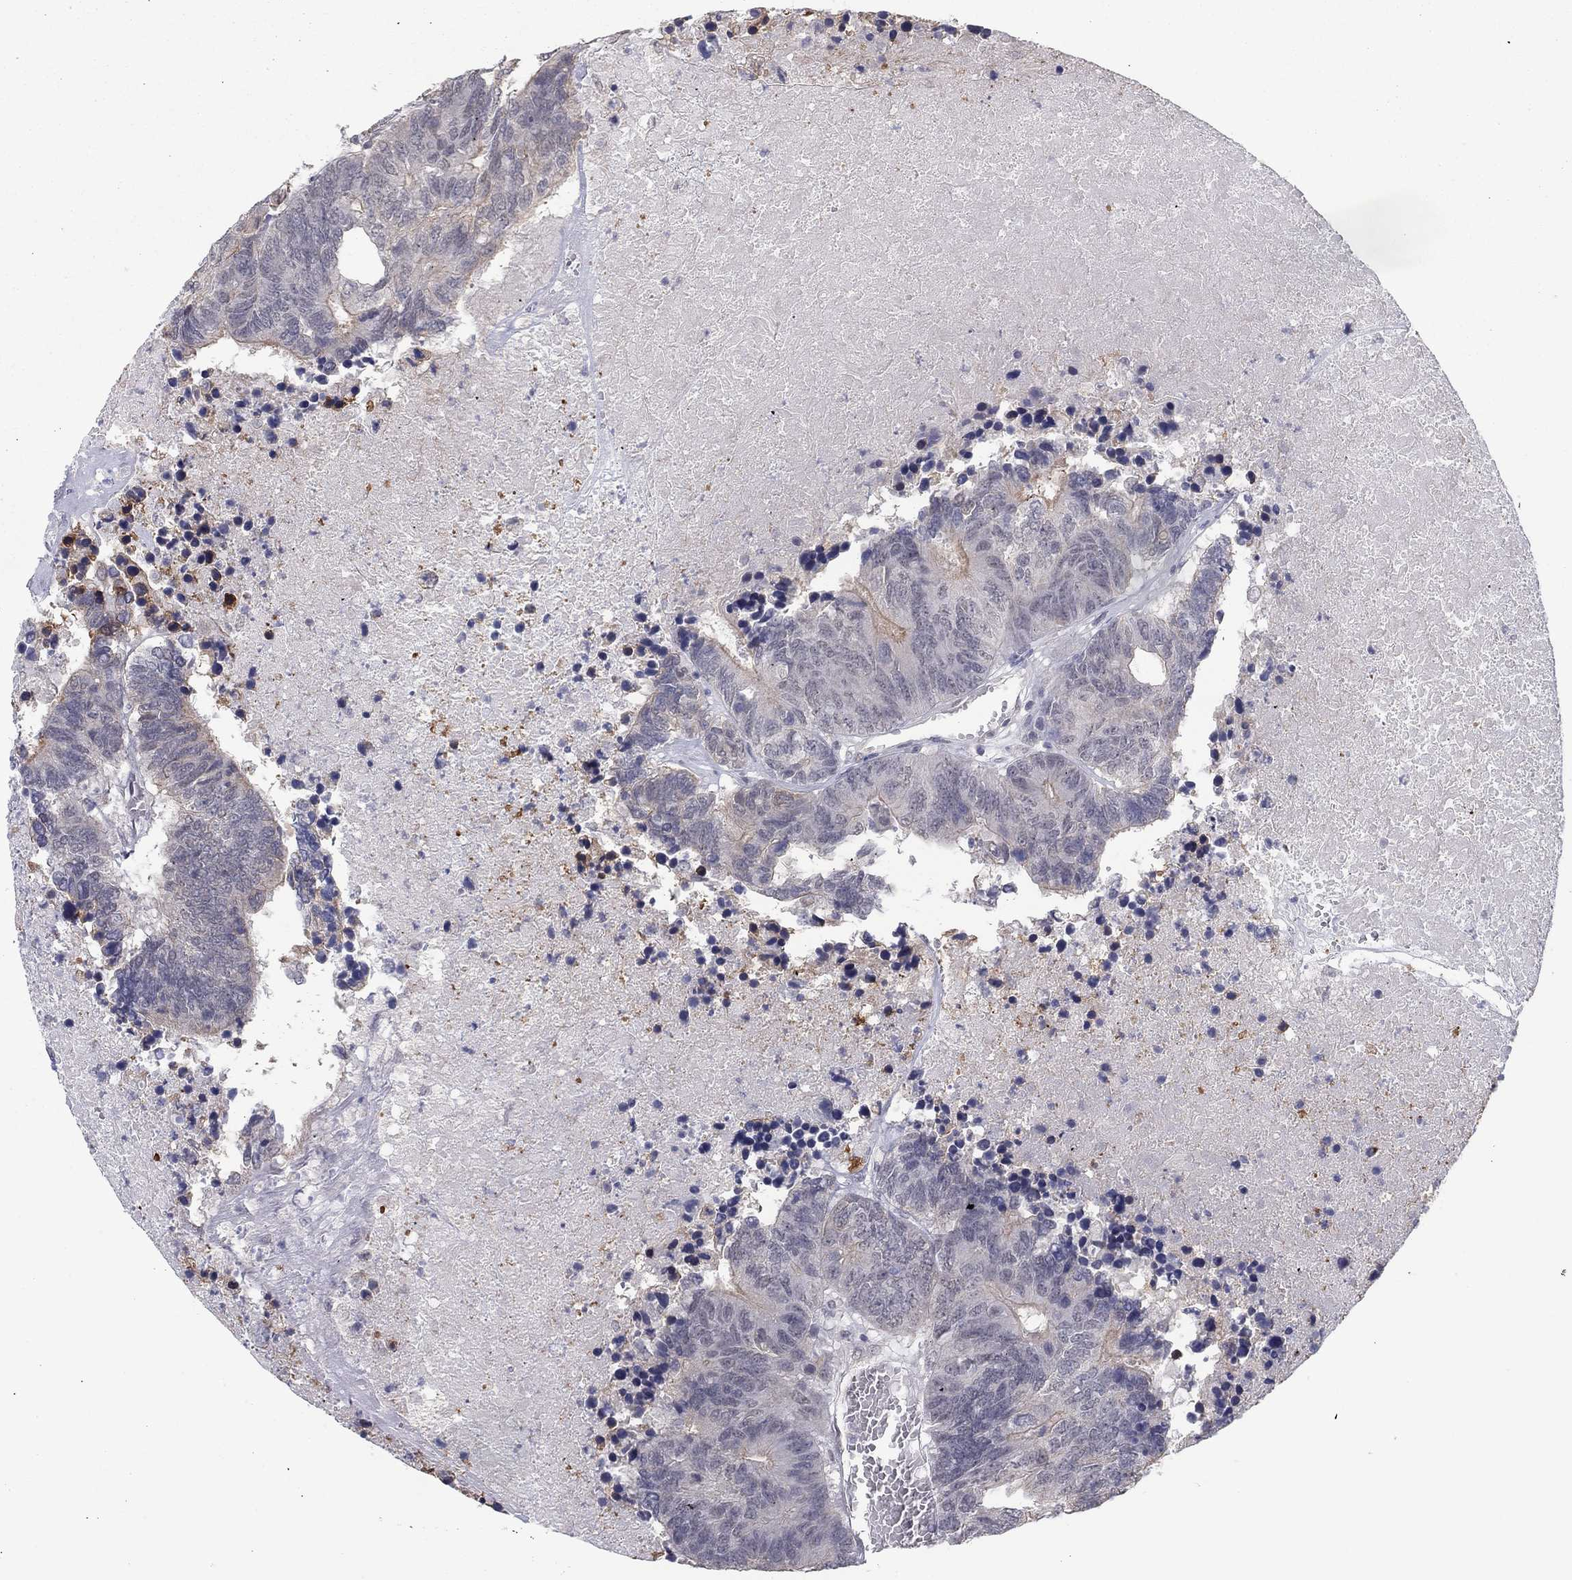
{"staining": {"intensity": "weak", "quantity": "<25%", "location": "cytoplasmic/membranous"}, "tissue": "colorectal cancer", "cell_type": "Tumor cells", "image_type": "cancer", "snomed": [{"axis": "morphology", "description": "Adenocarcinoma, NOS"}, {"axis": "topography", "description": "Colon"}], "caption": "Tumor cells show no significant expression in colorectal adenocarcinoma.", "gene": "SLC22A2", "patient": {"sex": "female", "age": 48}}